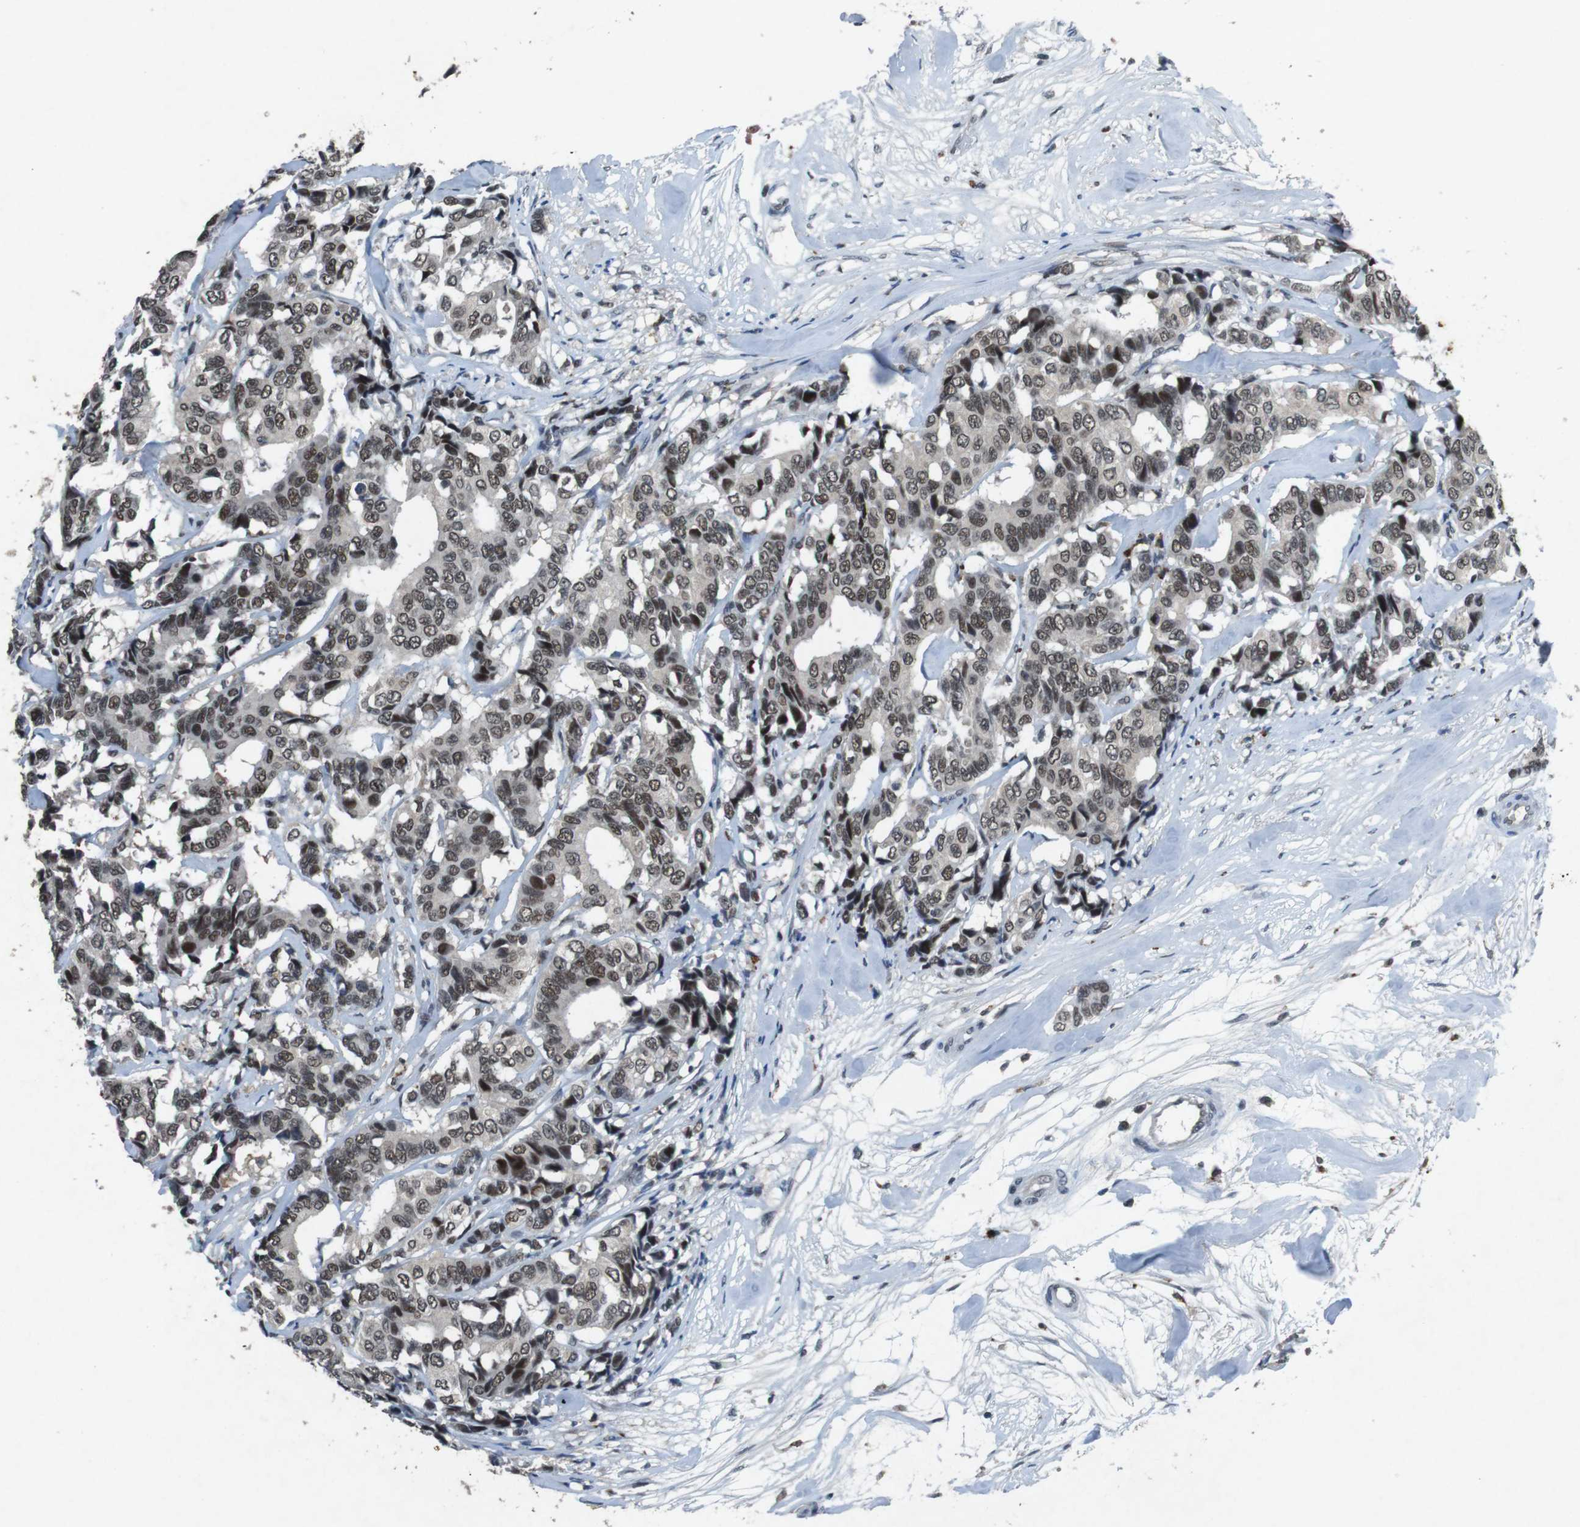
{"staining": {"intensity": "weak", "quantity": ">75%", "location": "nuclear"}, "tissue": "breast cancer", "cell_type": "Tumor cells", "image_type": "cancer", "snomed": [{"axis": "morphology", "description": "Duct carcinoma"}, {"axis": "topography", "description": "Breast"}], "caption": "Immunohistochemistry (IHC) (DAB (3,3'-diaminobenzidine)) staining of breast infiltrating ductal carcinoma displays weak nuclear protein positivity in about >75% of tumor cells.", "gene": "USP7", "patient": {"sex": "female", "age": 87}}